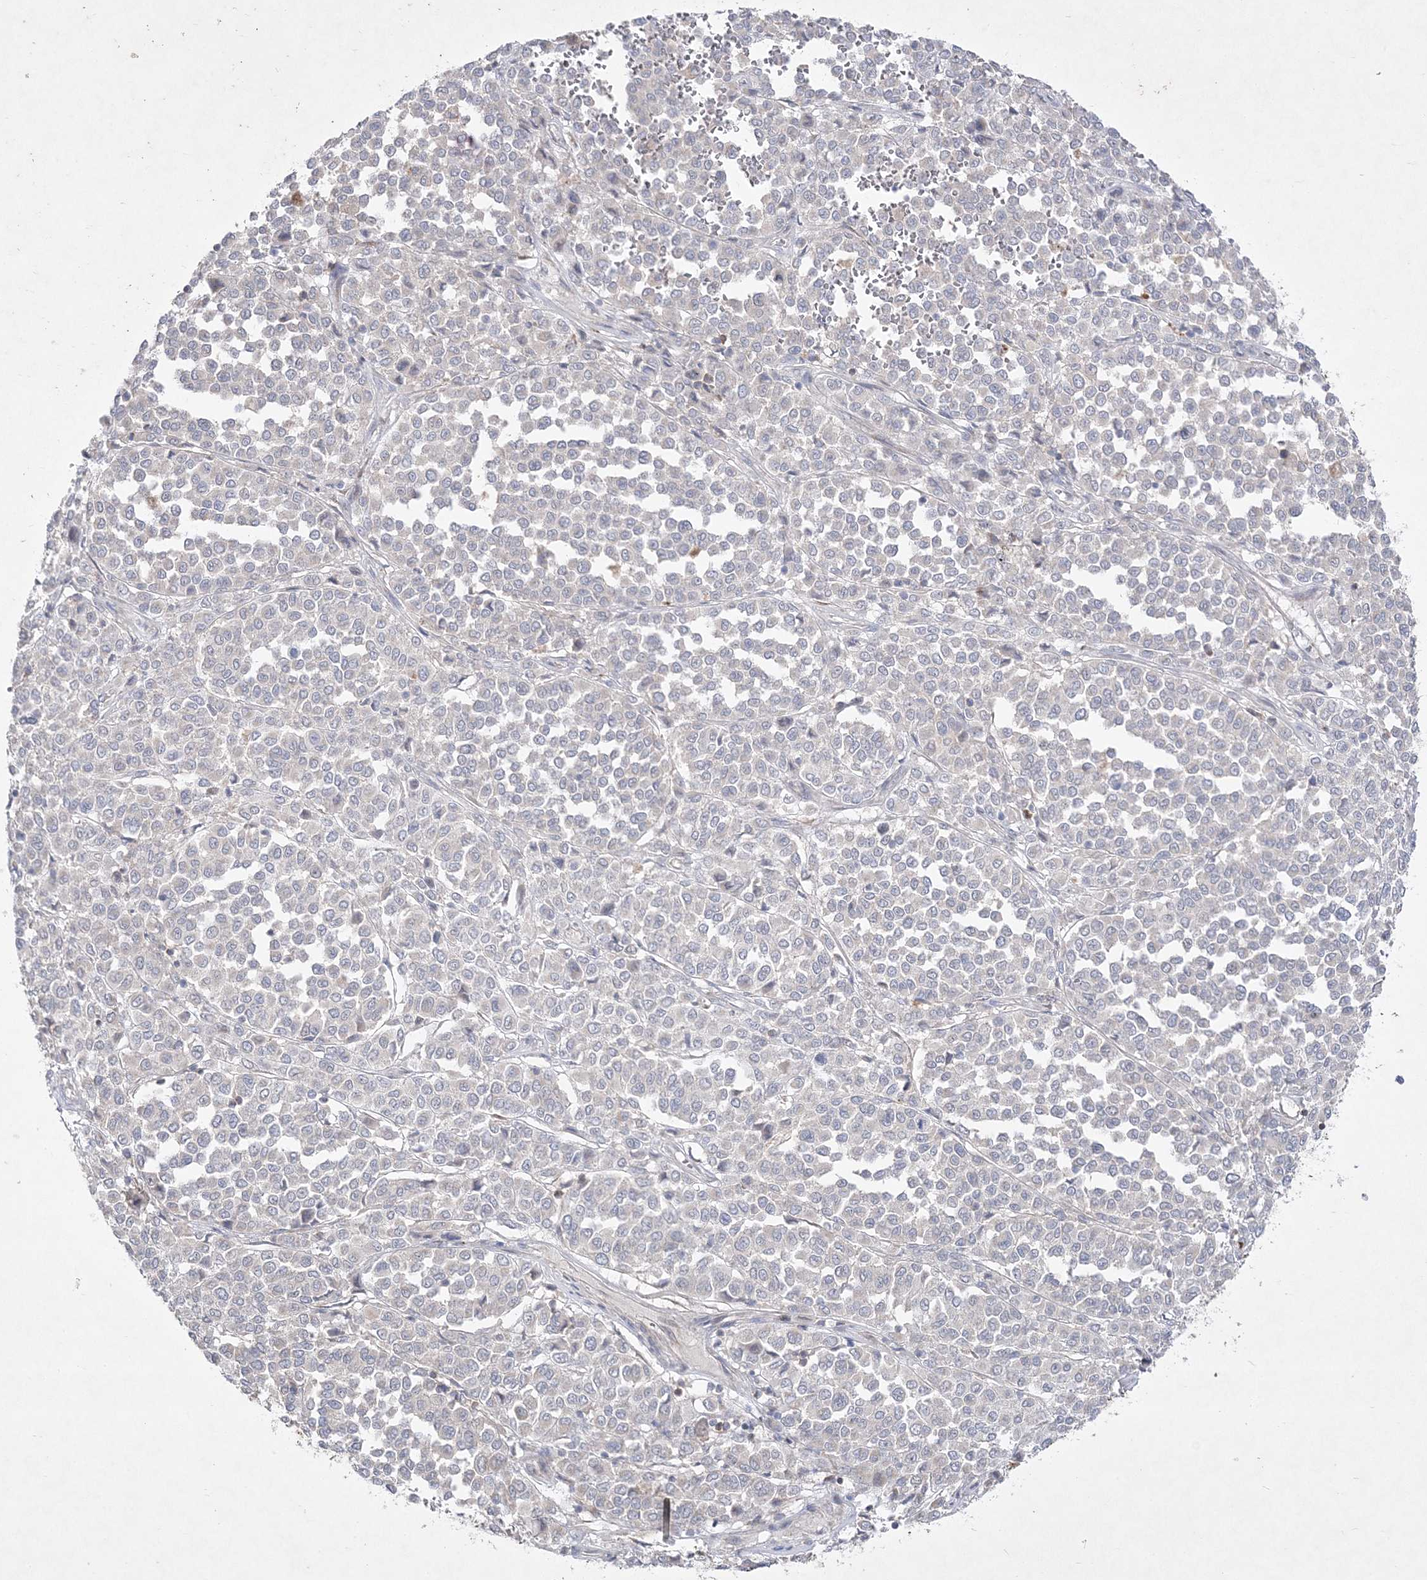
{"staining": {"intensity": "negative", "quantity": "none", "location": "none"}, "tissue": "melanoma", "cell_type": "Tumor cells", "image_type": "cancer", "snomed": [{"axis": "morphology", "description": "Malignant melanoma, Metastatic site"}, {"axis": "topography", "description": "Pancreas"}], "caption": "Human malignant melanoma (metastatic site) stained for a protein using immunohistochemistry (IHC) displays no staining in tumor cells.", "gene": "CLNK", "patient": {"sex": "female", "age": 30}}